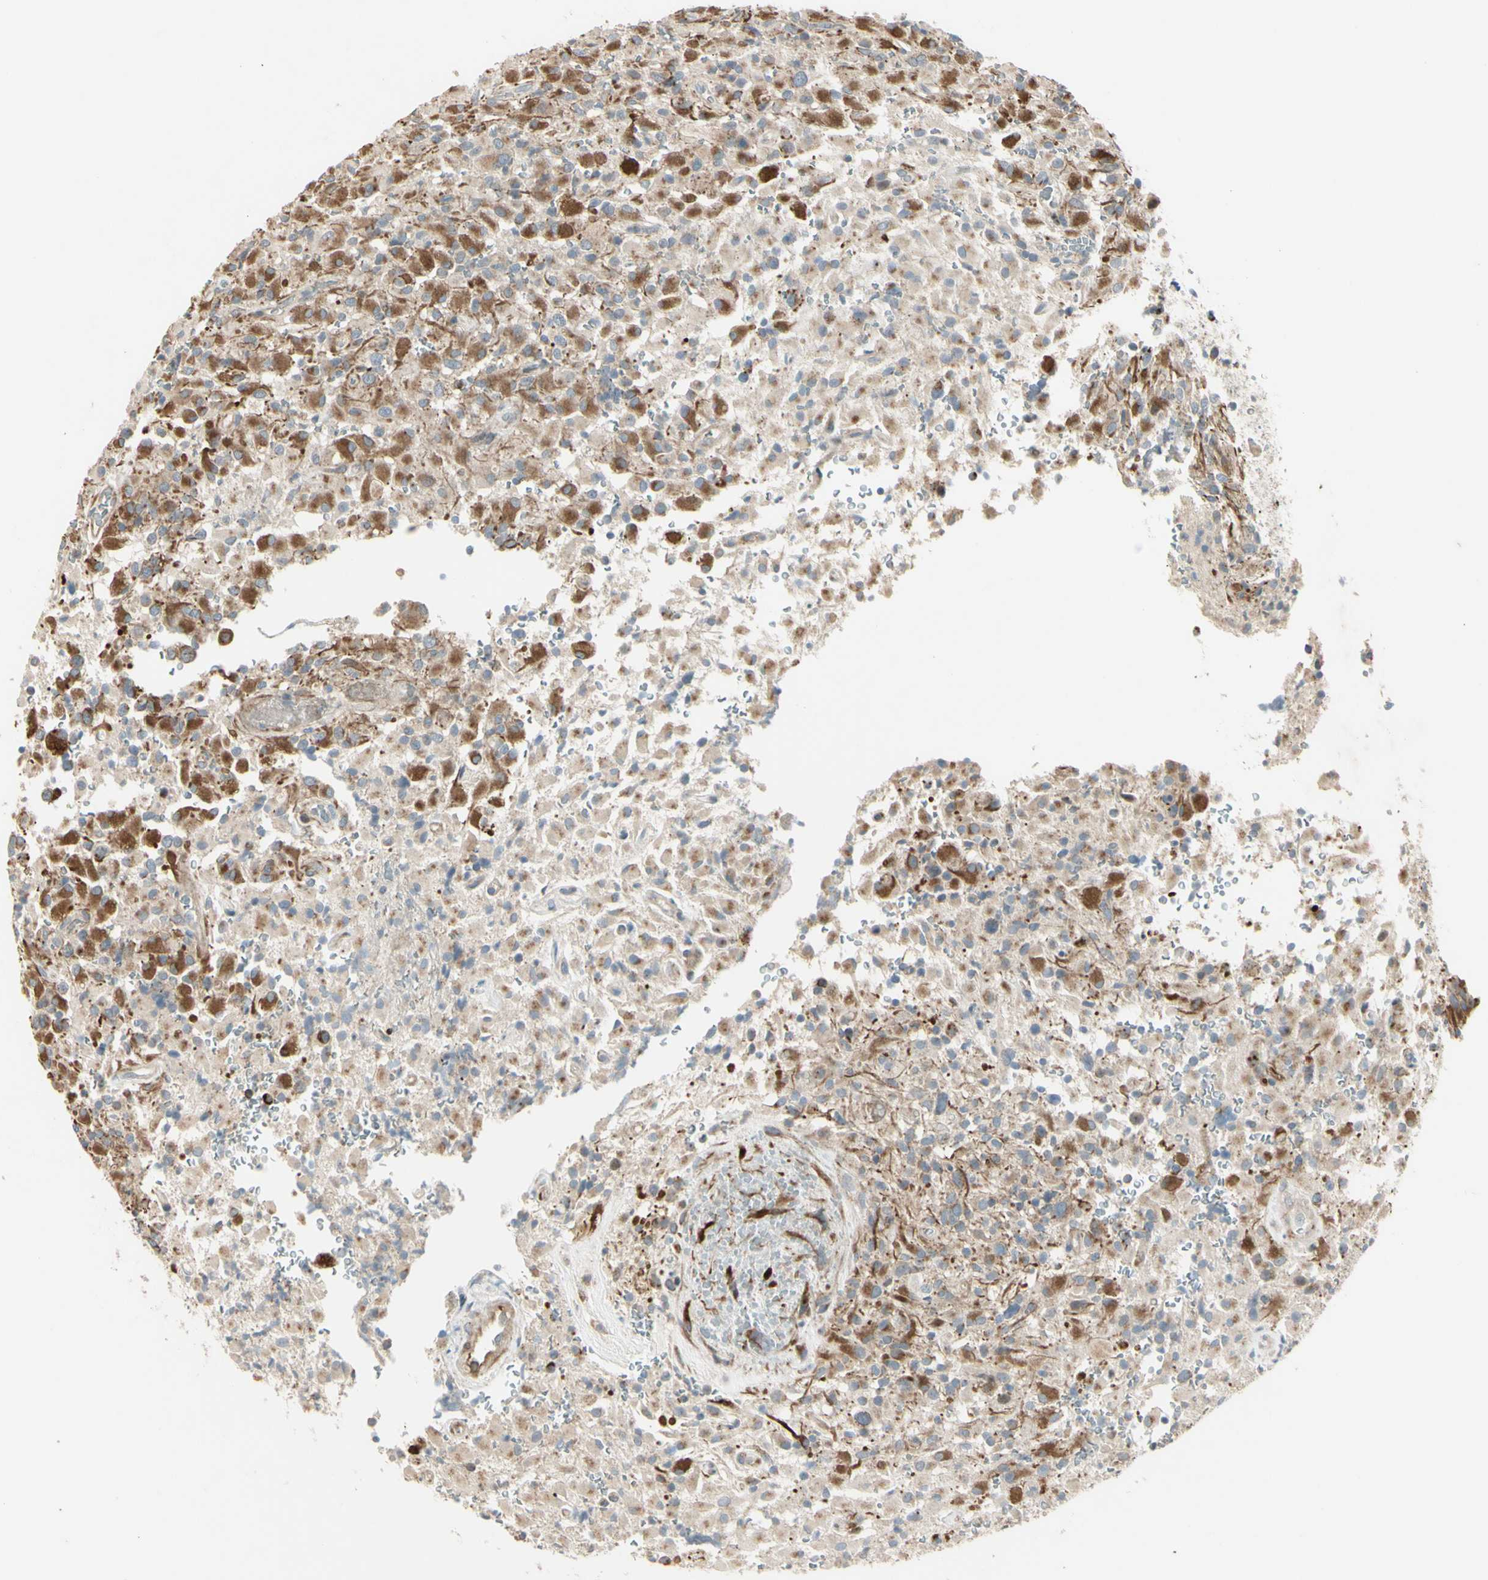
{"staining": {"intensity": "moderate", "quantity": ">75%", "location": "cytoplasmic/membranous"}, "tissue": "glioma", "cell_type": "Tumor cells", "image_type": "cancer", "snomed": [{"axis": "morphology", "description": "Glioma, malignant, High grade"}, {"axis": "topography", "description": "Brain"}], "caption": "The image exhibits a brown stain indicating the presence of a protein in the cytoplasmic/membranous of tumor cells in malignant glioma (high-grade).", "gene": "NDFIP1", "patient": {"sex": "male", "age": 71}}